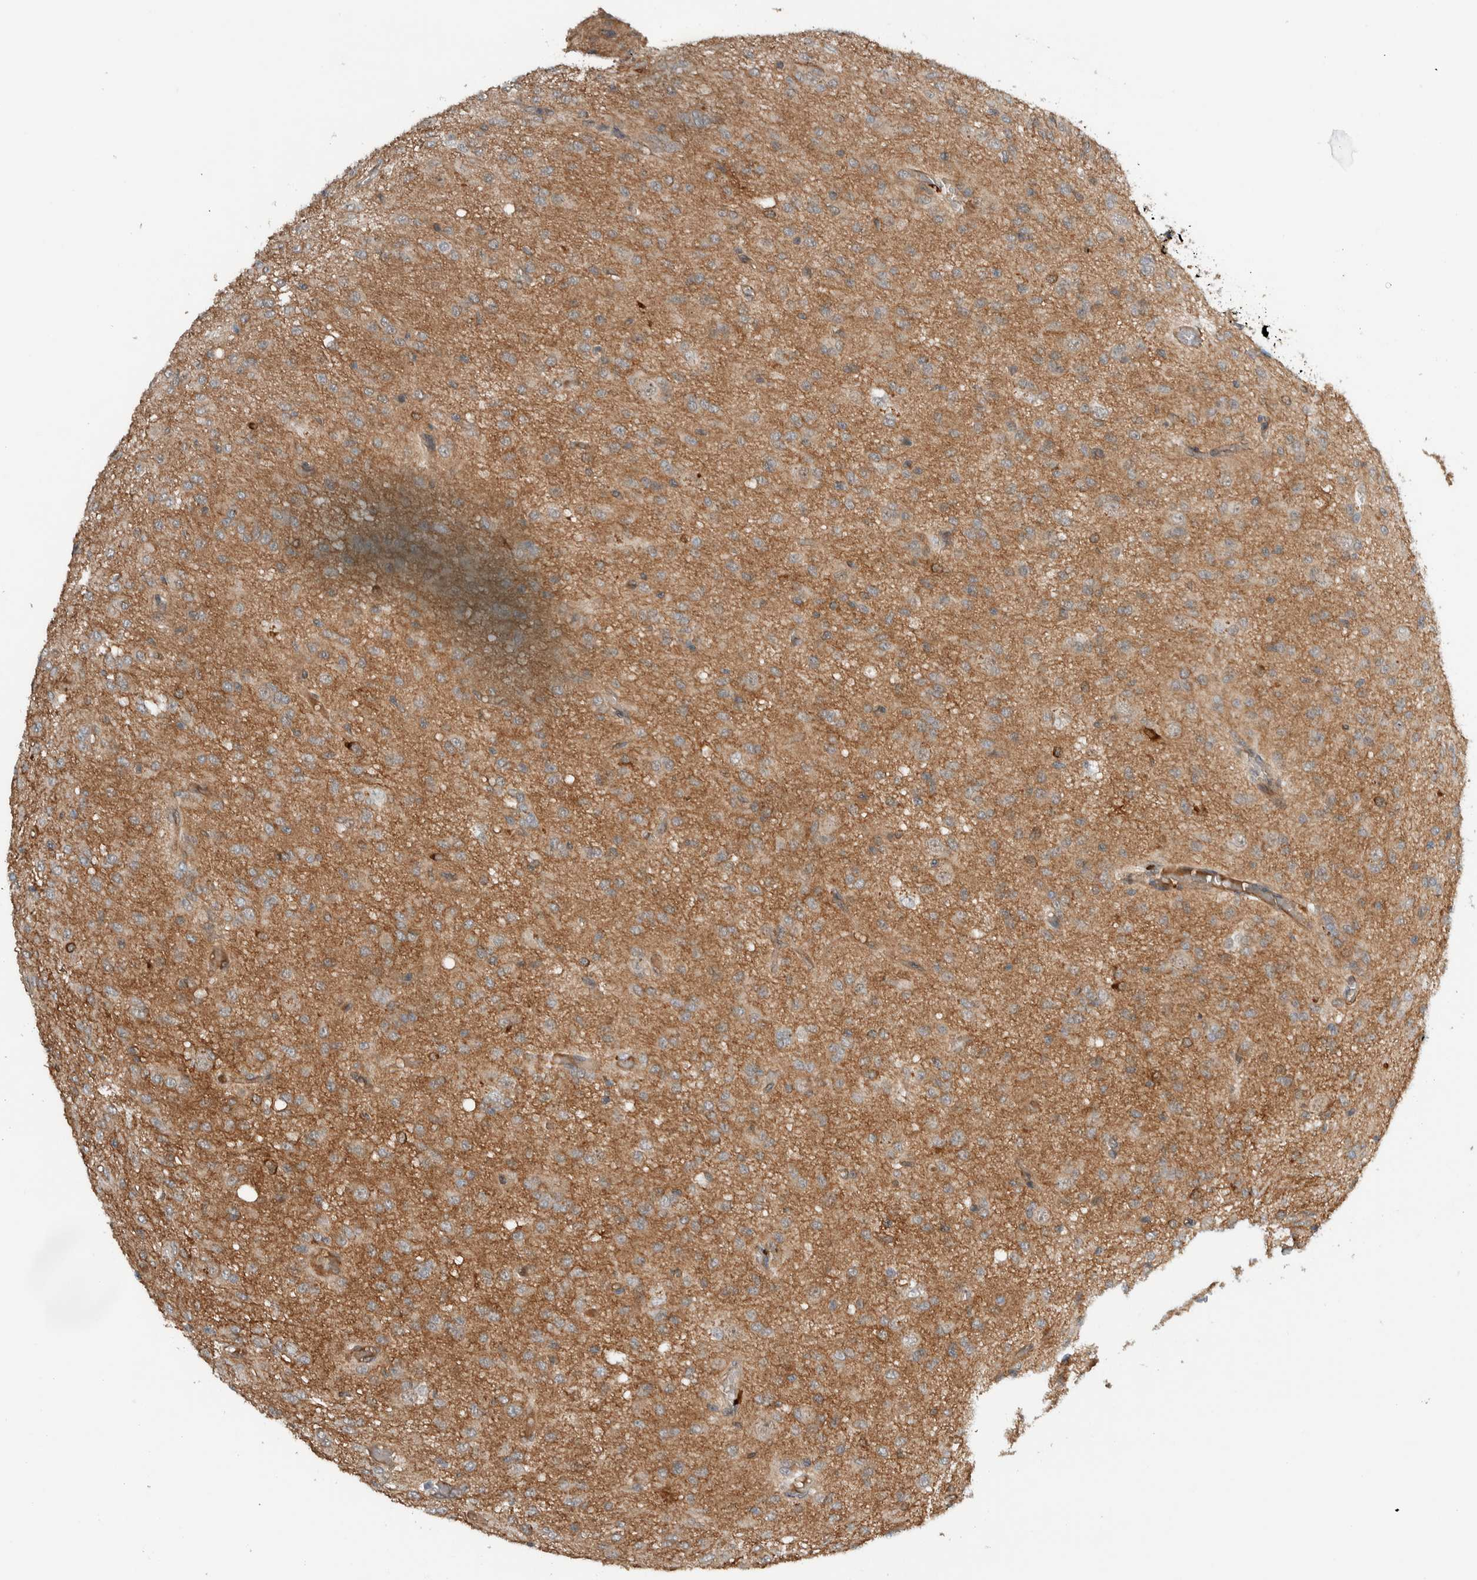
{"staining": {"intensity": "weak", "quantity": ">75%", "location": "cytoplasmic/membranous"}, "tissue": "glioma", "cell_type": "Tumor cells", "image_type": "cancer", "snomed": [{"axis": "morphology", "description": "Glioma, malignant, High grade"}, {"axis": "topography", "description": "Brain"}], "caption": "Protein staining of glioma tissue shows weak cytoplasmic/membranous expression in about >75% of tumor cells. (Stains: DAB in brown, nuclei in blue, Microscopy: brightfield microscopy at high magnification).", "gene": "ARMC7", "patient": {"sex": "female", "age": 59}}